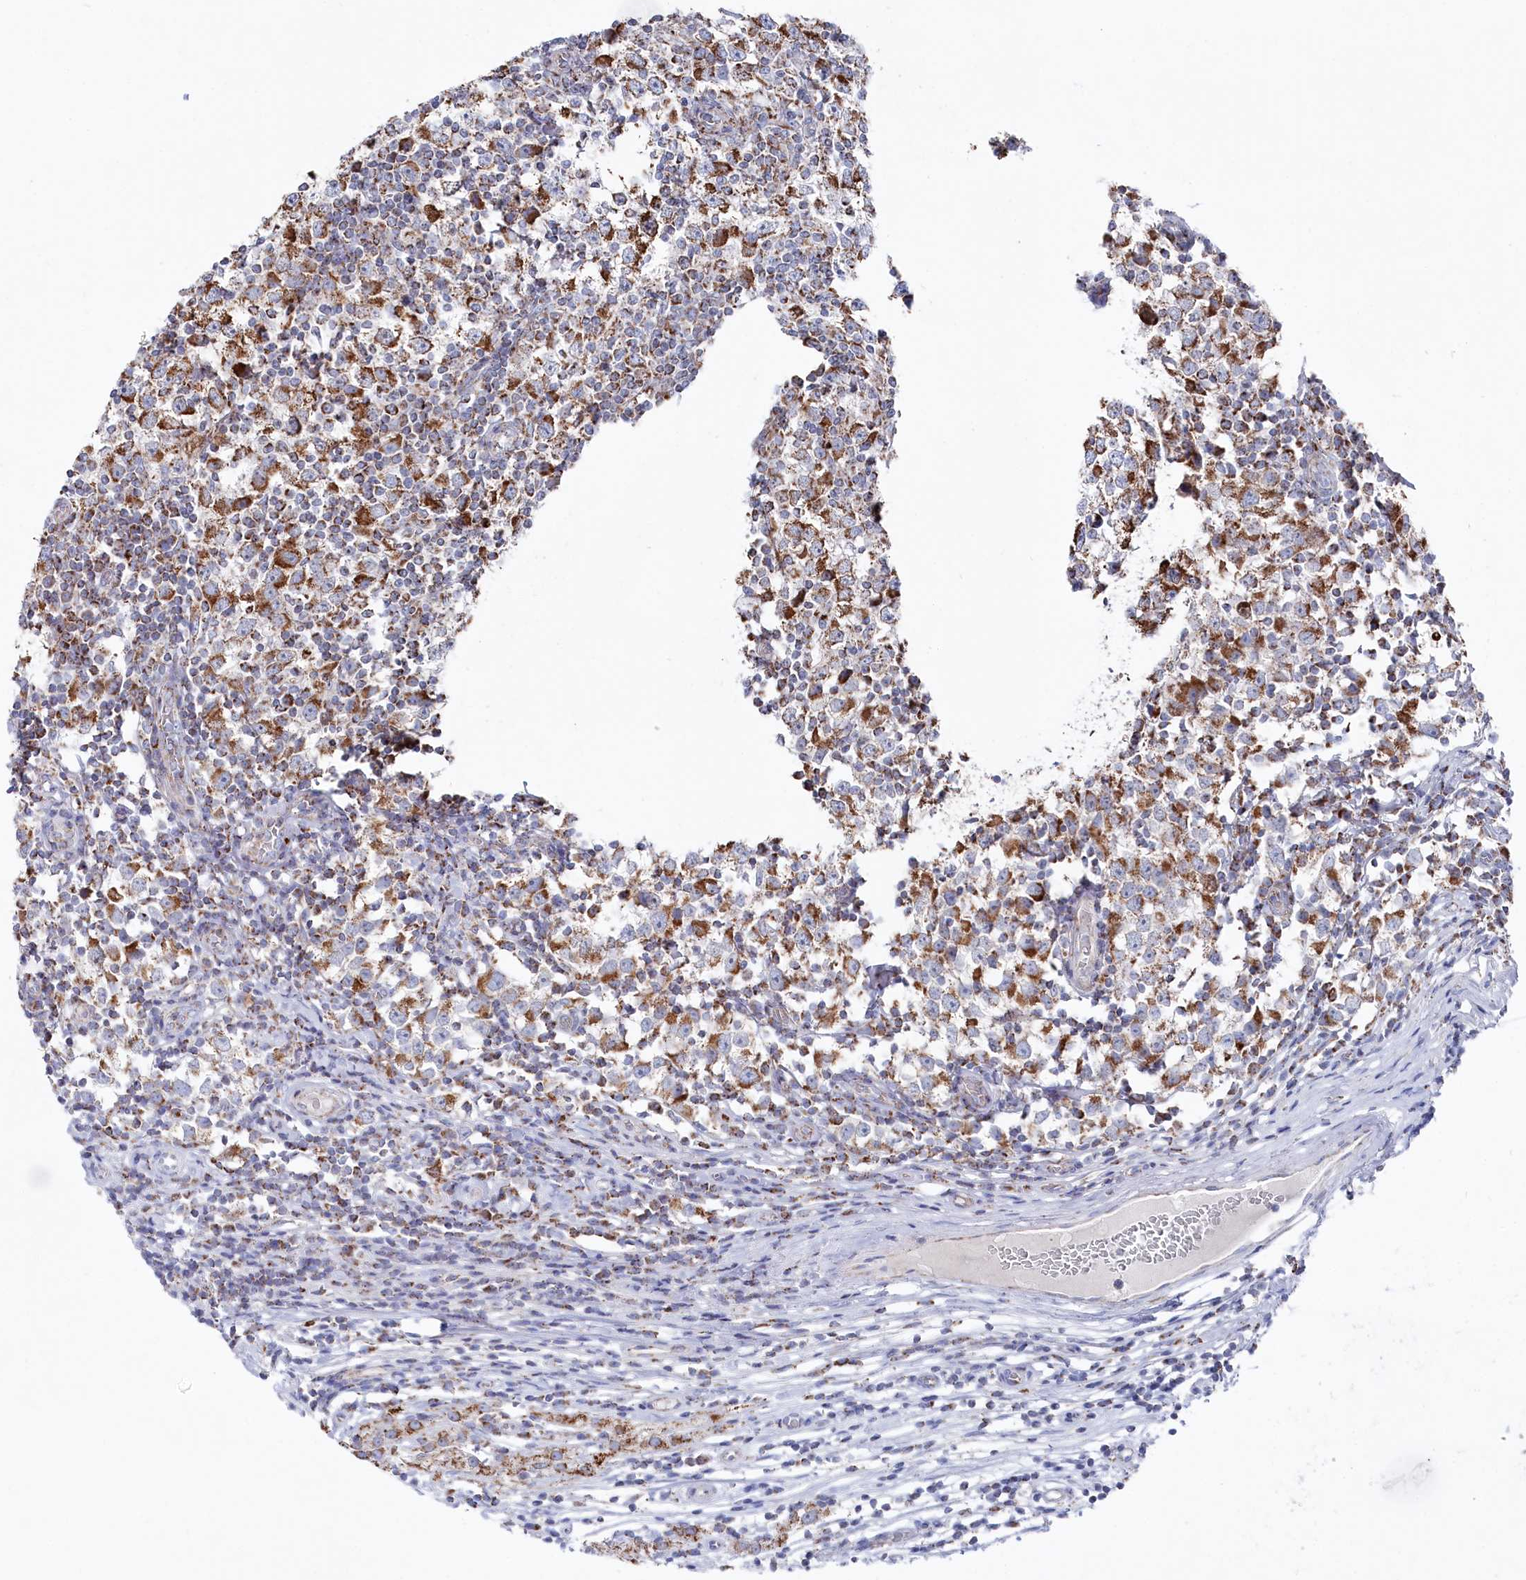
{"staining": {"intensity": "moderate", "quantity": ">75%", "location": "cytoplasmic/membranous"}, "tissue": "testis cancer", "cell_type": "Tumor cells", "image_type": "cancer", "snomed": [{"axis": "morphology", "description": "Seminoma, NOS"}, {"axis": "topography", "description": "Testis"}], "caption": "DAB immunohistochemical staining of testis cancer (seminoma) displays moderate cytoplasmic/membranous protein staining in approximately >75% of tumor cells.", "gene": "GLS2", "patient": {"sex": "male", "age": 65}}